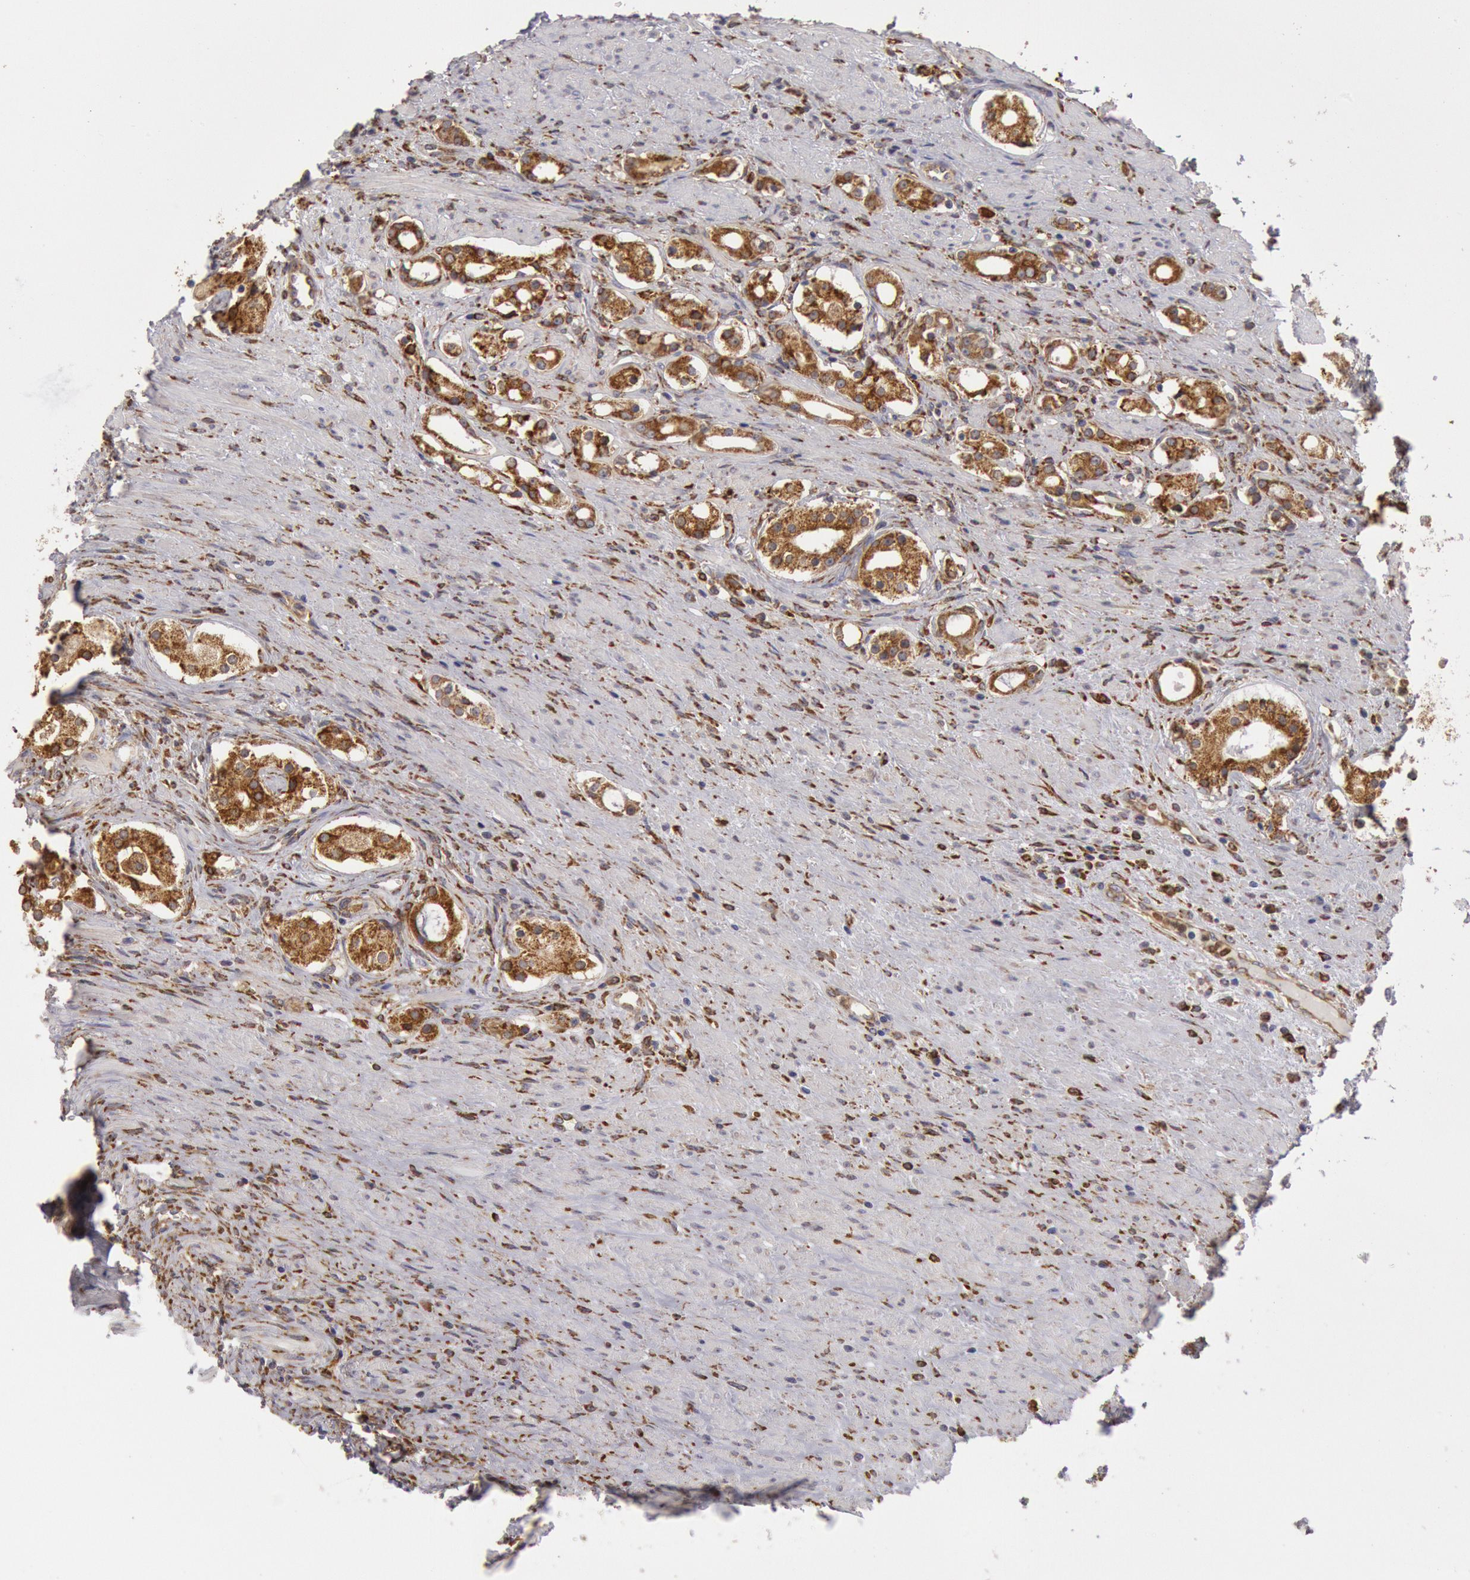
{"staining": {"intensity": "moderate", "quantity": ">75%", "location": "cytoplasmic/membranous"}, "tissue": "prostate cancer", "cell_type": "Tumor cells", "image_type": "cancer", "snomed": [{"axis": "morphology", "description": "Adenocarcinoma, Medium grade"}, {"axis": "topography", "description": "Prostate"}], "caption": "Tumor cells demonstrate medium levels of moderate cytoplasmic/membranous staining in about >75% of cells in human prostate medium-grade adenocarcinoma. Ihc stains the protein in brown and the nuclei are stained blue.", "gene": "ERP44", "patient": {"sex": "male", "age": 73}}